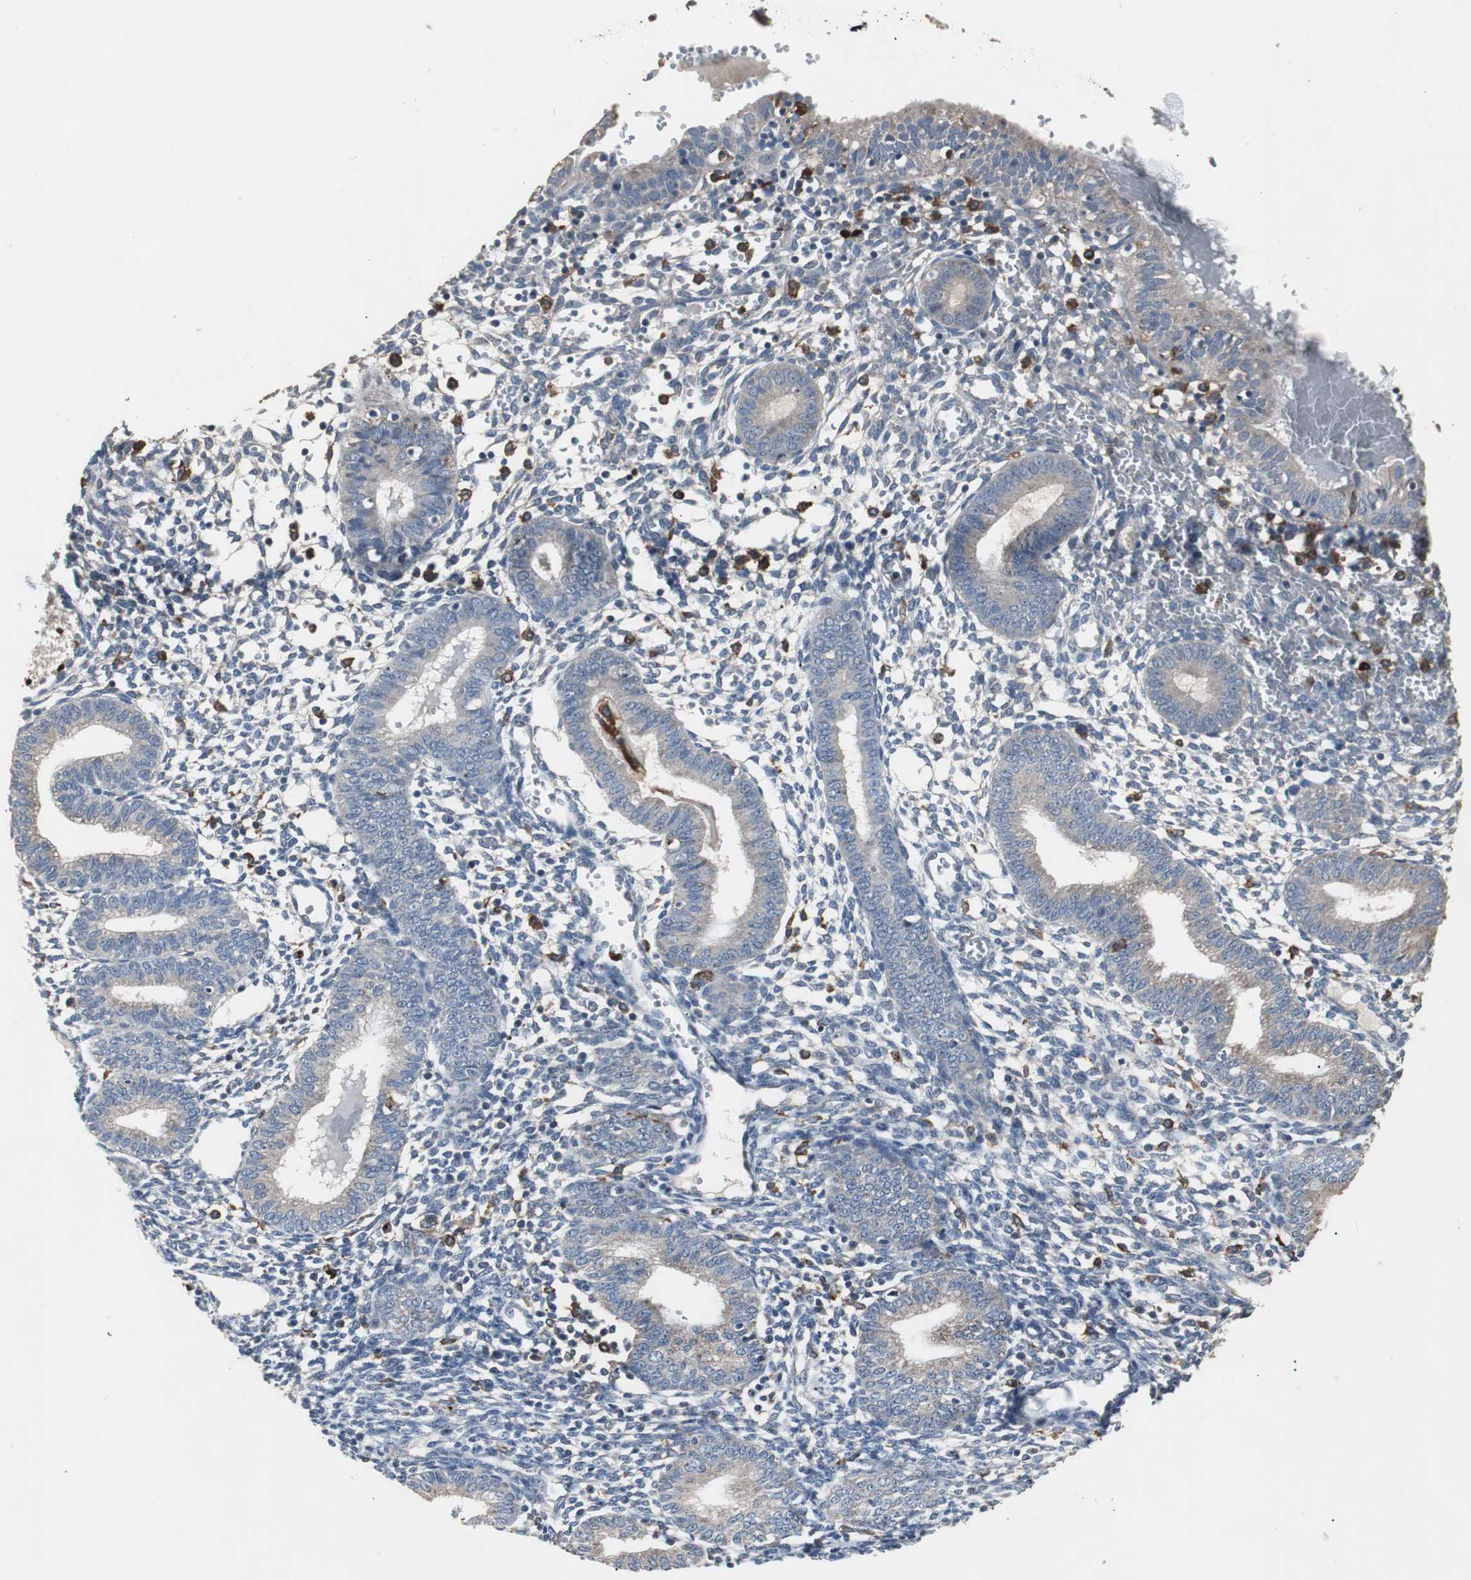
{"staining": {"intensity": "negative", "quantity": "none", "location": "none"}, "tissue": "endometrium", "cell_type": "Cells in endometrial stroma", "image_type": "normal", "snomed": [{"axis": "morphology", "description": "Normal tissue, NOS"}, {"axis": "topography", "description": "Endometrium"}], "caption": "An immunohistochemistry (IHC) histopathology image of unremarkable endometrium is shown. There is no staining in cells in endometrial stroma of endometrium.", "gene": "NCF2", "patient": {"sex": "female", "age": 61}}